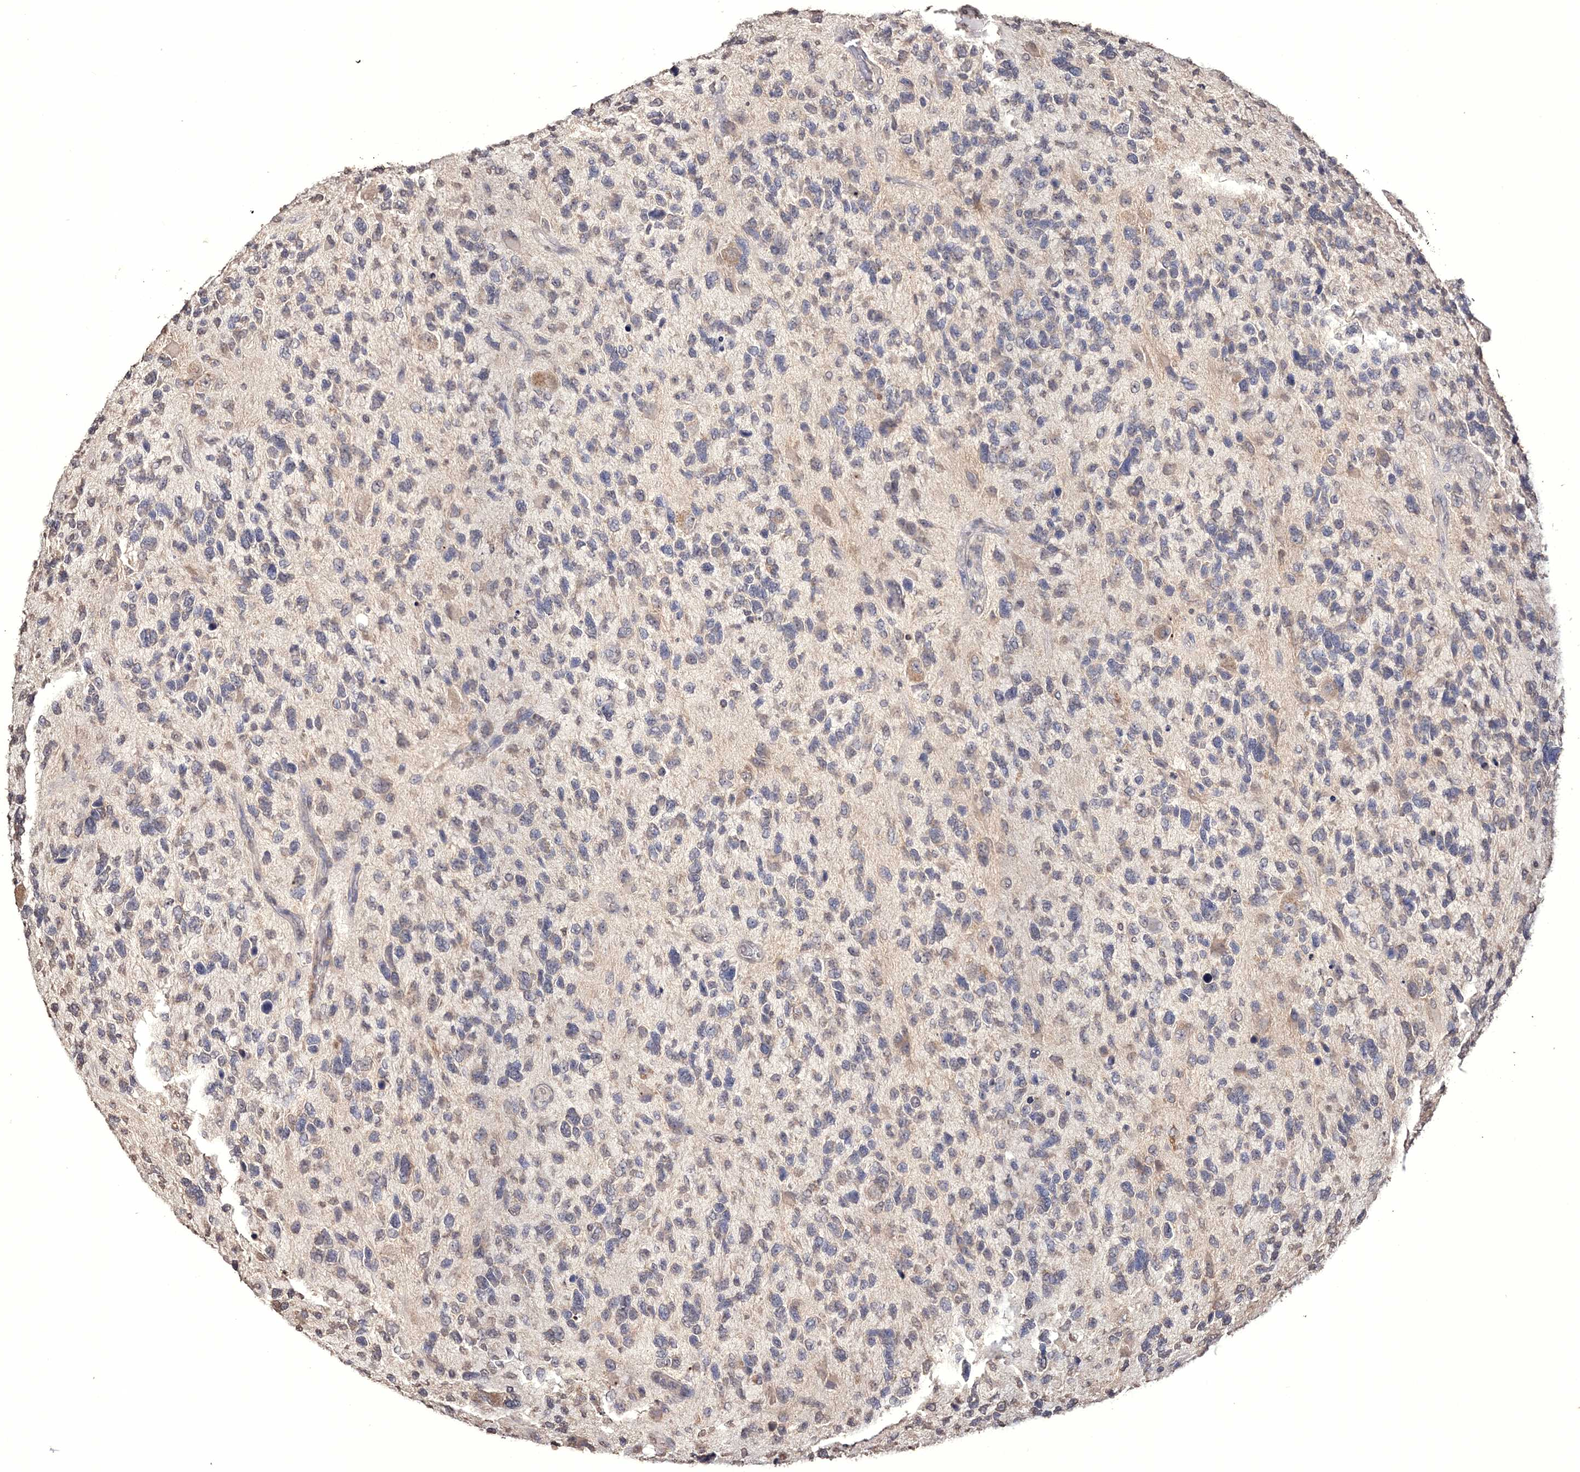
{"staining": {"intensity": "weak", "quantity": "<25%", "location": "cytoplasmic/membranous"}, "tissue": "glioma", "cell_type": "Tumor cells", "image_type": "cancer", "snomed": [{"axis": "morphology", "description": "Glioma, malignant, High grade"}, {"axis": "topography", "description": "Brain"}], "caption": "A histopathology image of human glioma is negative for staining in tumor cells.", "gene": "GPN1", "patient": {"sex": "female", "age": 58}}